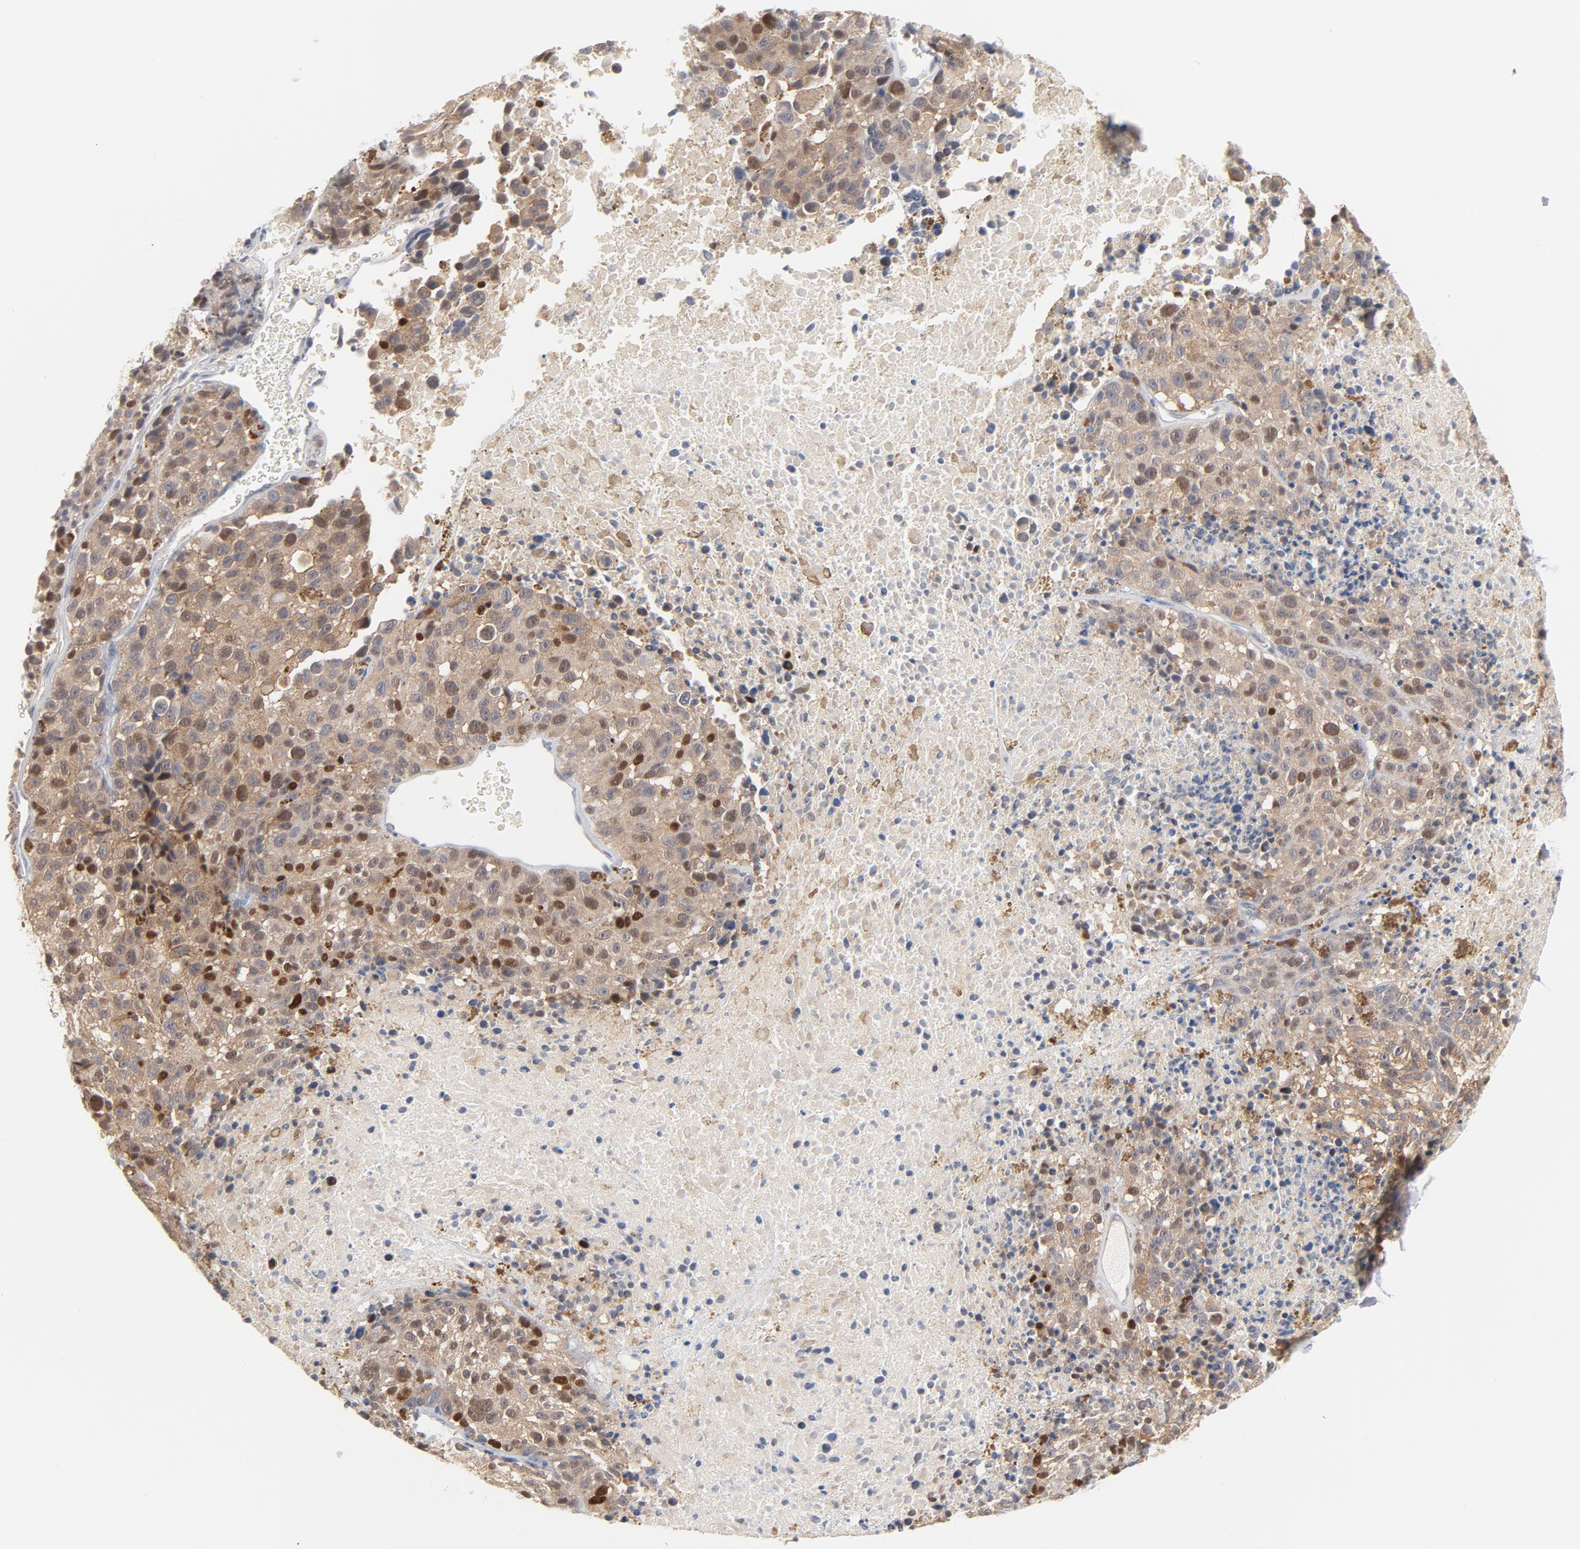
{"staining": {"intensity": "moderate", "quantity": "25%-75%", "location": "cytoplasmic/membranous"}, "tissue": "melanoma", "cell_type": "Tumor cells", "image_type": "cancer", "snomed": [{"axis": "morphology", "description": "Malignant melanoma, Metastatic site"}, {"axis": "topography", "description": "Cerebral cortex"}], "caption": "The immunohistochemical stain shows moderate cytoplasmic/membranous expression in tumor cells of malignant melanoma (metastatic site) tissue. Immunohistochemistry (ihc) stains the protein in brown and the nuclei are stained blue.", "gene": "UBL4A", "patient": {"sex": "female", "age": 52}}